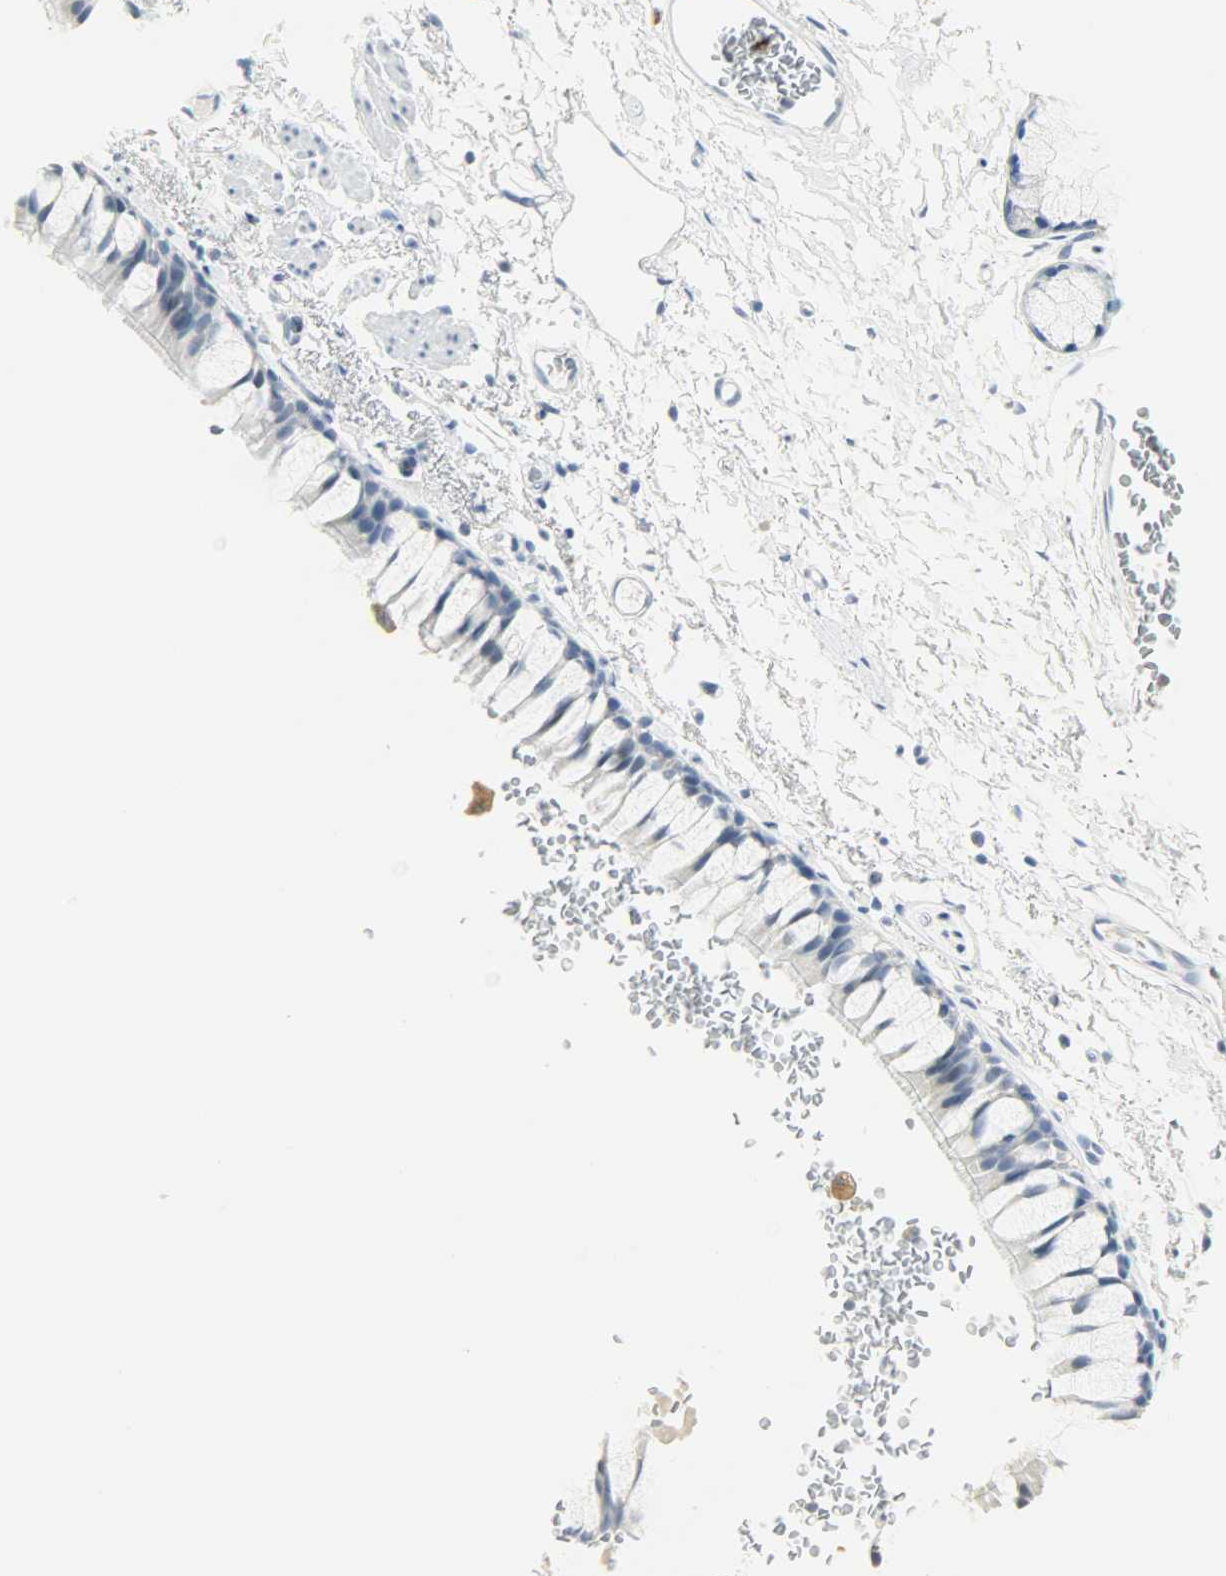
{"staining": {"intensity": "negative", "quantity": "none", "location": "none"}, "tissue": "bronchus", "cell_type": "Respiratory epithelial cells", "image_type": "normal", "snomed": [{"axis": "morphology", "description": "Normal tissue, NOS"}, {"axis": "topography", "description": "Bronchus"}], "caption": "This is an immunohistochemistry (IHC) micrograph of benign human bronchus. There is no expression in respiratory epithelial cells.", "gene": "PTPN6", "patient": {"sex": "female", "age": 73}}